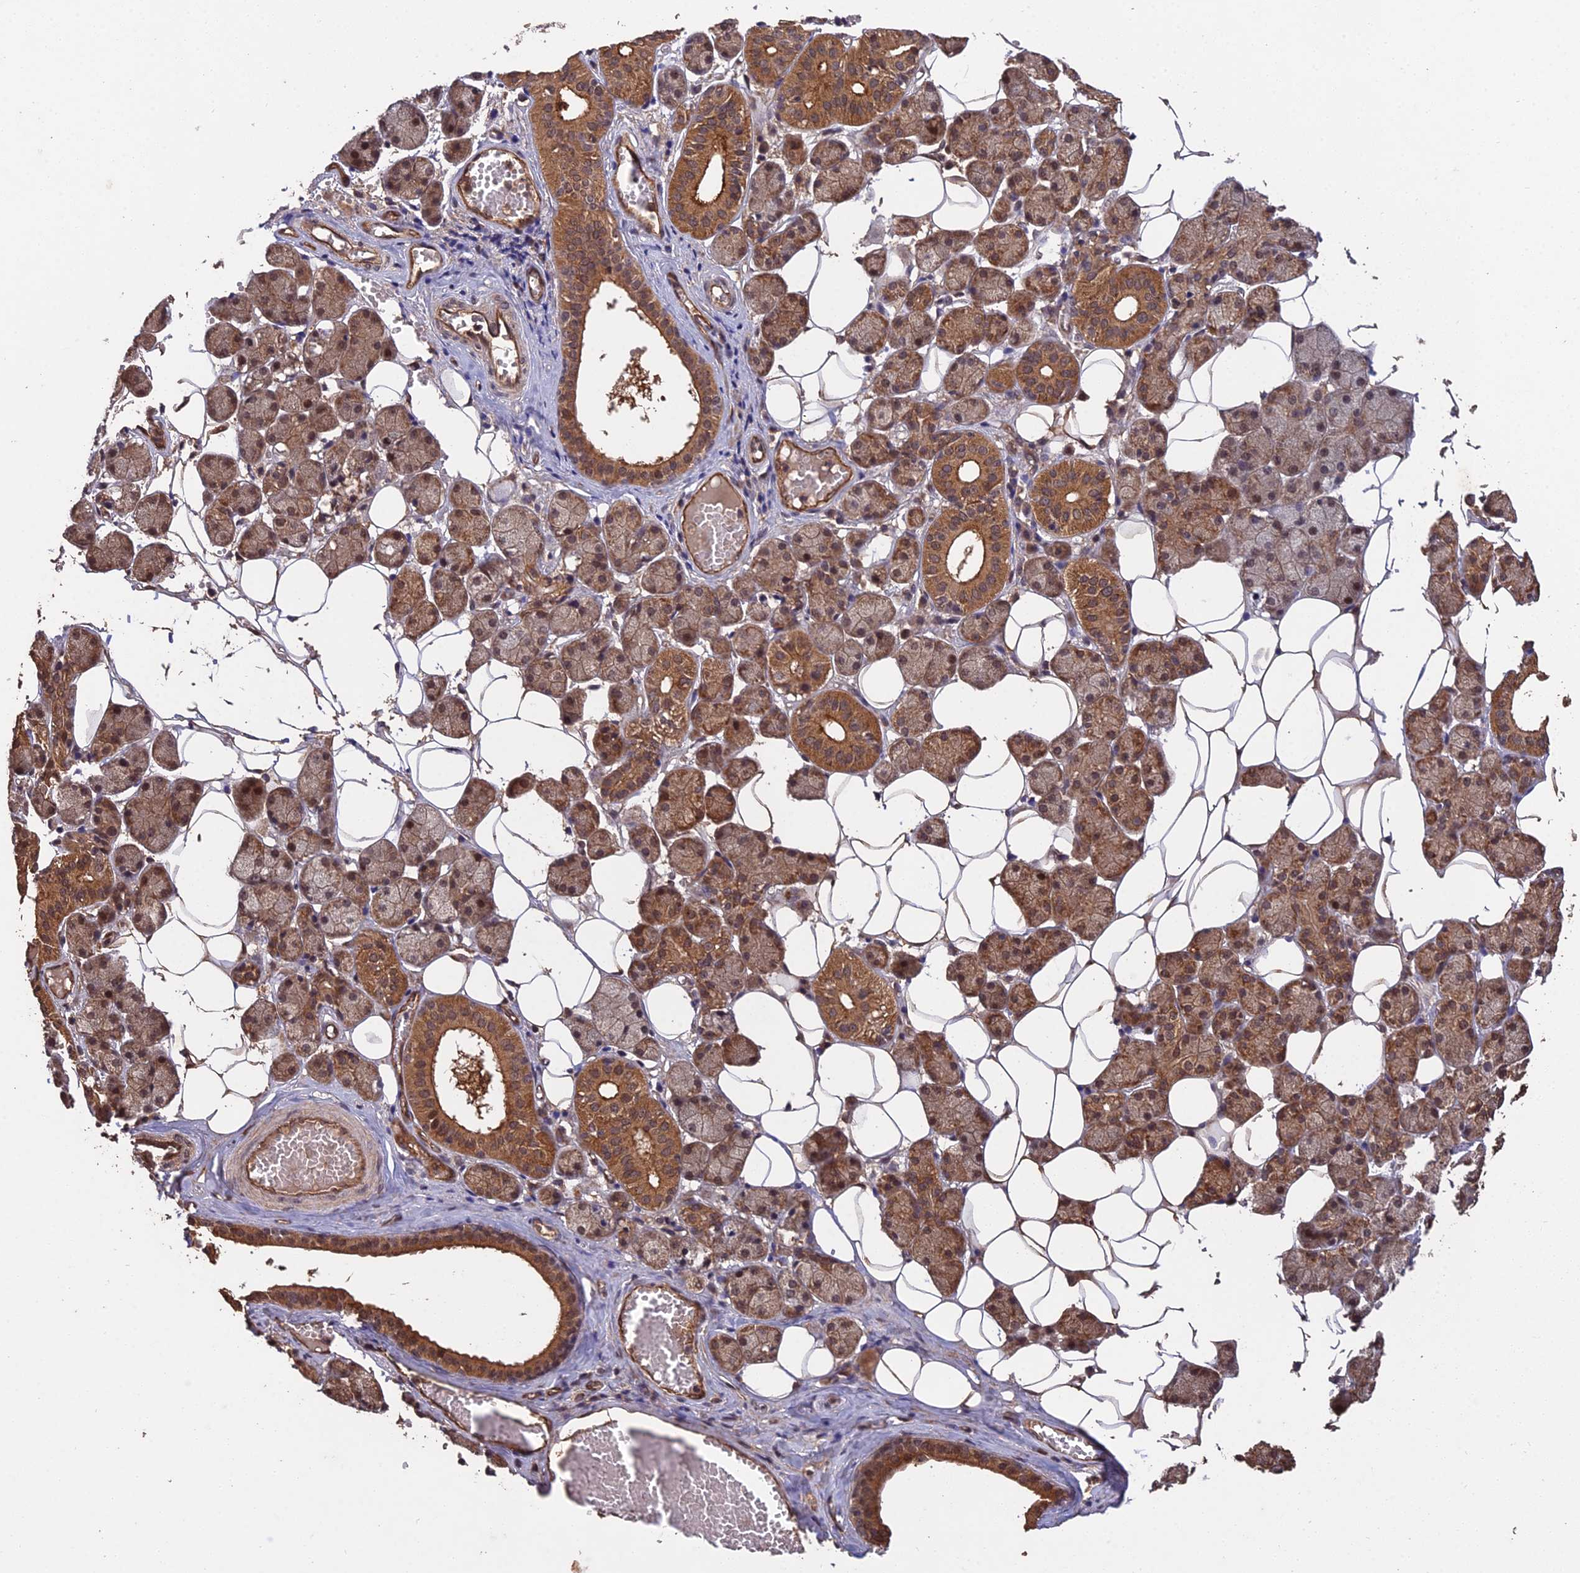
{"staining": {"intensity": "strong", "quantity": "25%-75%", "location": "cytoplasmic/membranous,nuclear"}, "tissue": "salivary gland", "cell_type": "Glandular cells", "image_type": "normal", "snomed": [{"axis": "morphology", "description": "Normal tissue, NOS"}, {"axis": "topography", "description": "Salivary gland"}], "caption": "IHC staining of normal salivary gland, which demonstrates high levels of strong cytoplasmic/membranous,nuclear positivity in approximately 25%-75% of glandular cells indicating strong cytoplasmic/membranous,nuclear protein expression. The staining was performed using DAB (brown) for protein detection and nuclei were counterstained in hematoxylin (blue).", "gene": "RALGAPA2", "patient": {"sex": "female", "age": 33}}